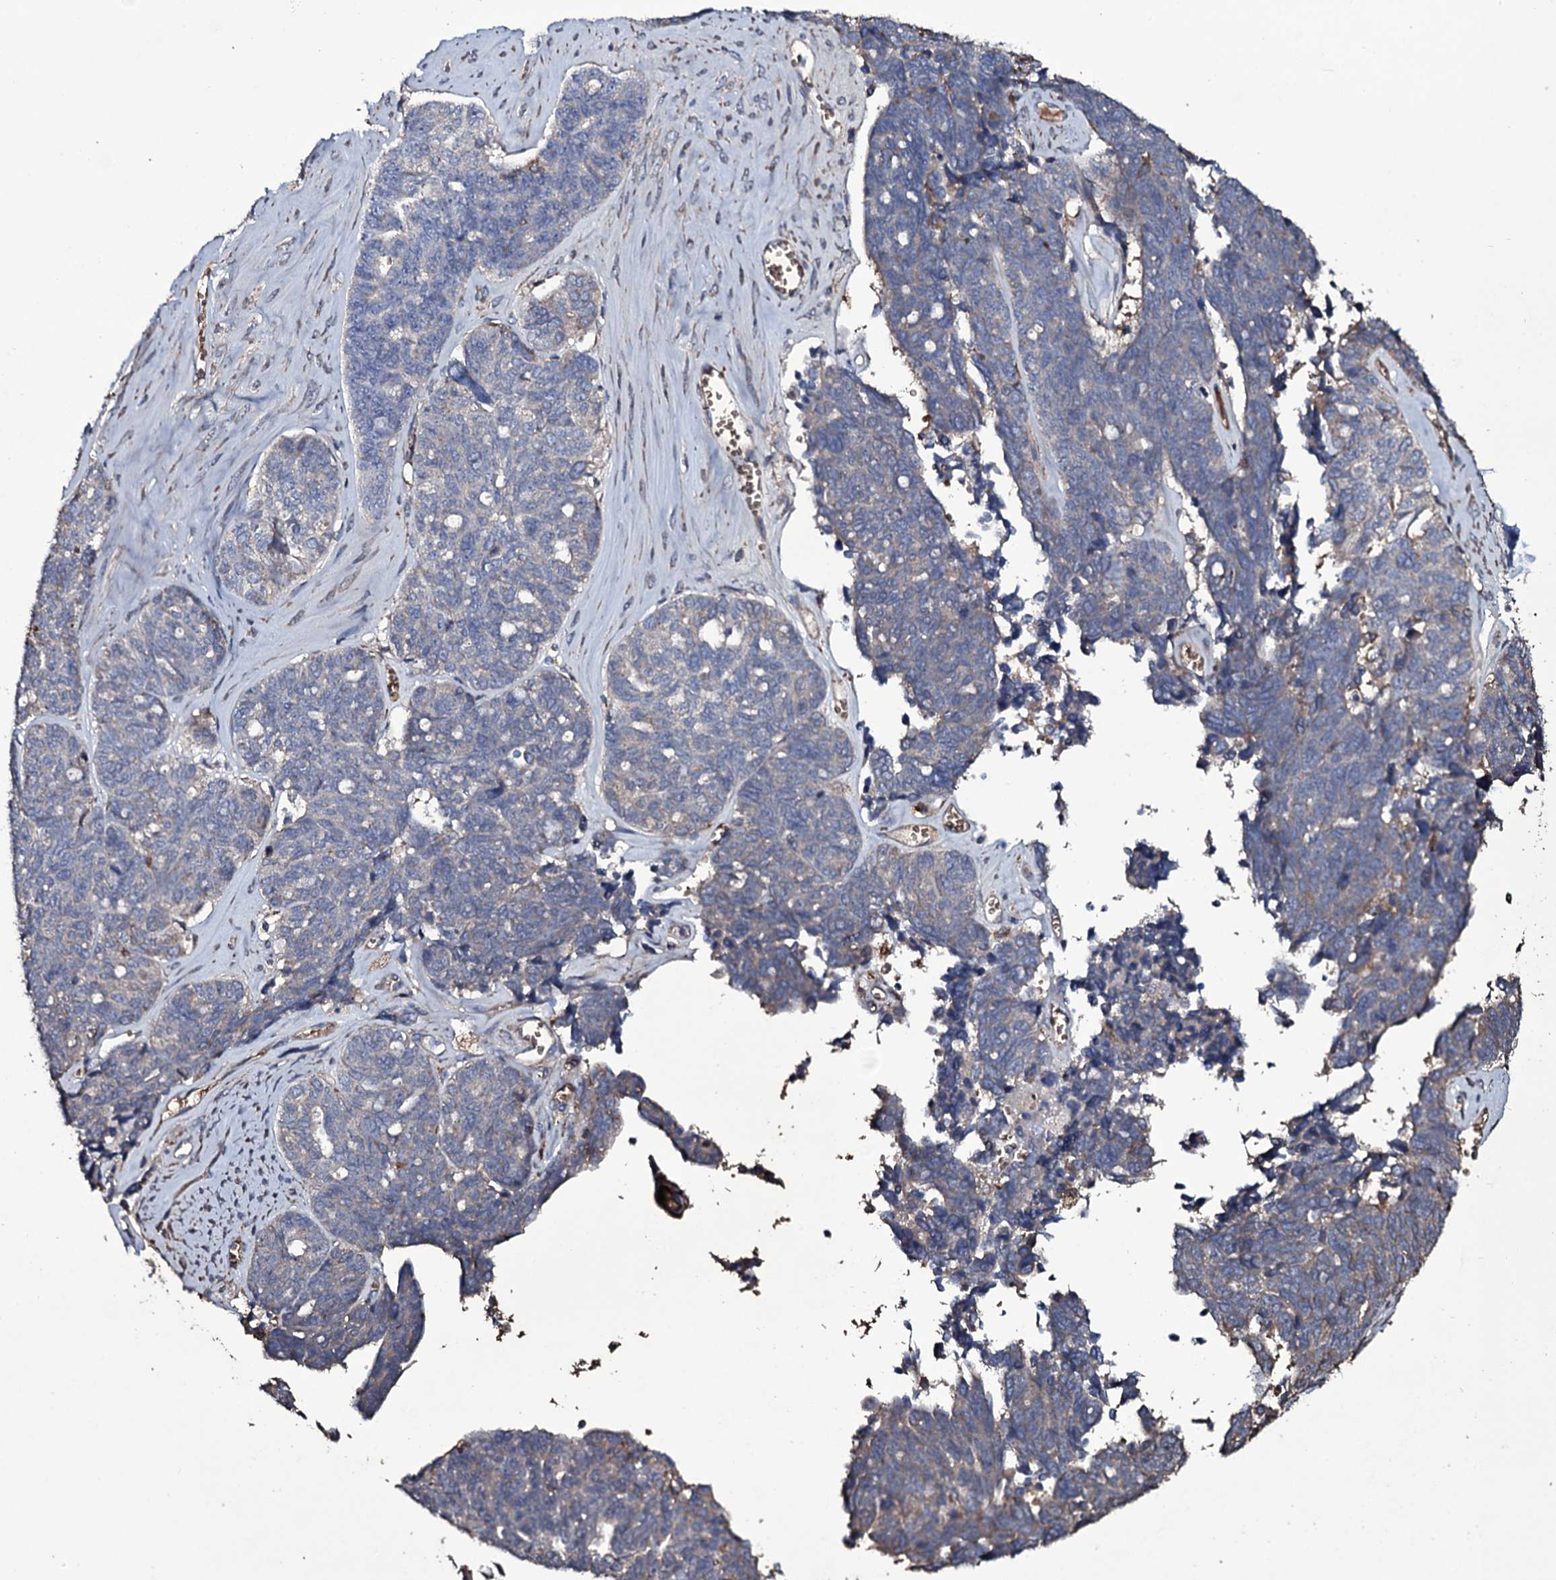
{"staining": {"intensity": "negative", "quantity": "none", "location": "none"}, "tissue": "ovarian cancer", "cell_type": "Tumor cells", "image_type": "cancer", "snomed": [{"axis": "morphology", "description": "Cystadenocarcinoma, serous, NOS"}, {"axis": "topography", "description": "Ovary"}], "caption": "Serous cystadenocarcinoma (ovarian) stained for a protein using IHC demonstrates no positivity tumor cells.", "gene": "ZSWIM8", "patient": {"sex": "female", "age": 79}}